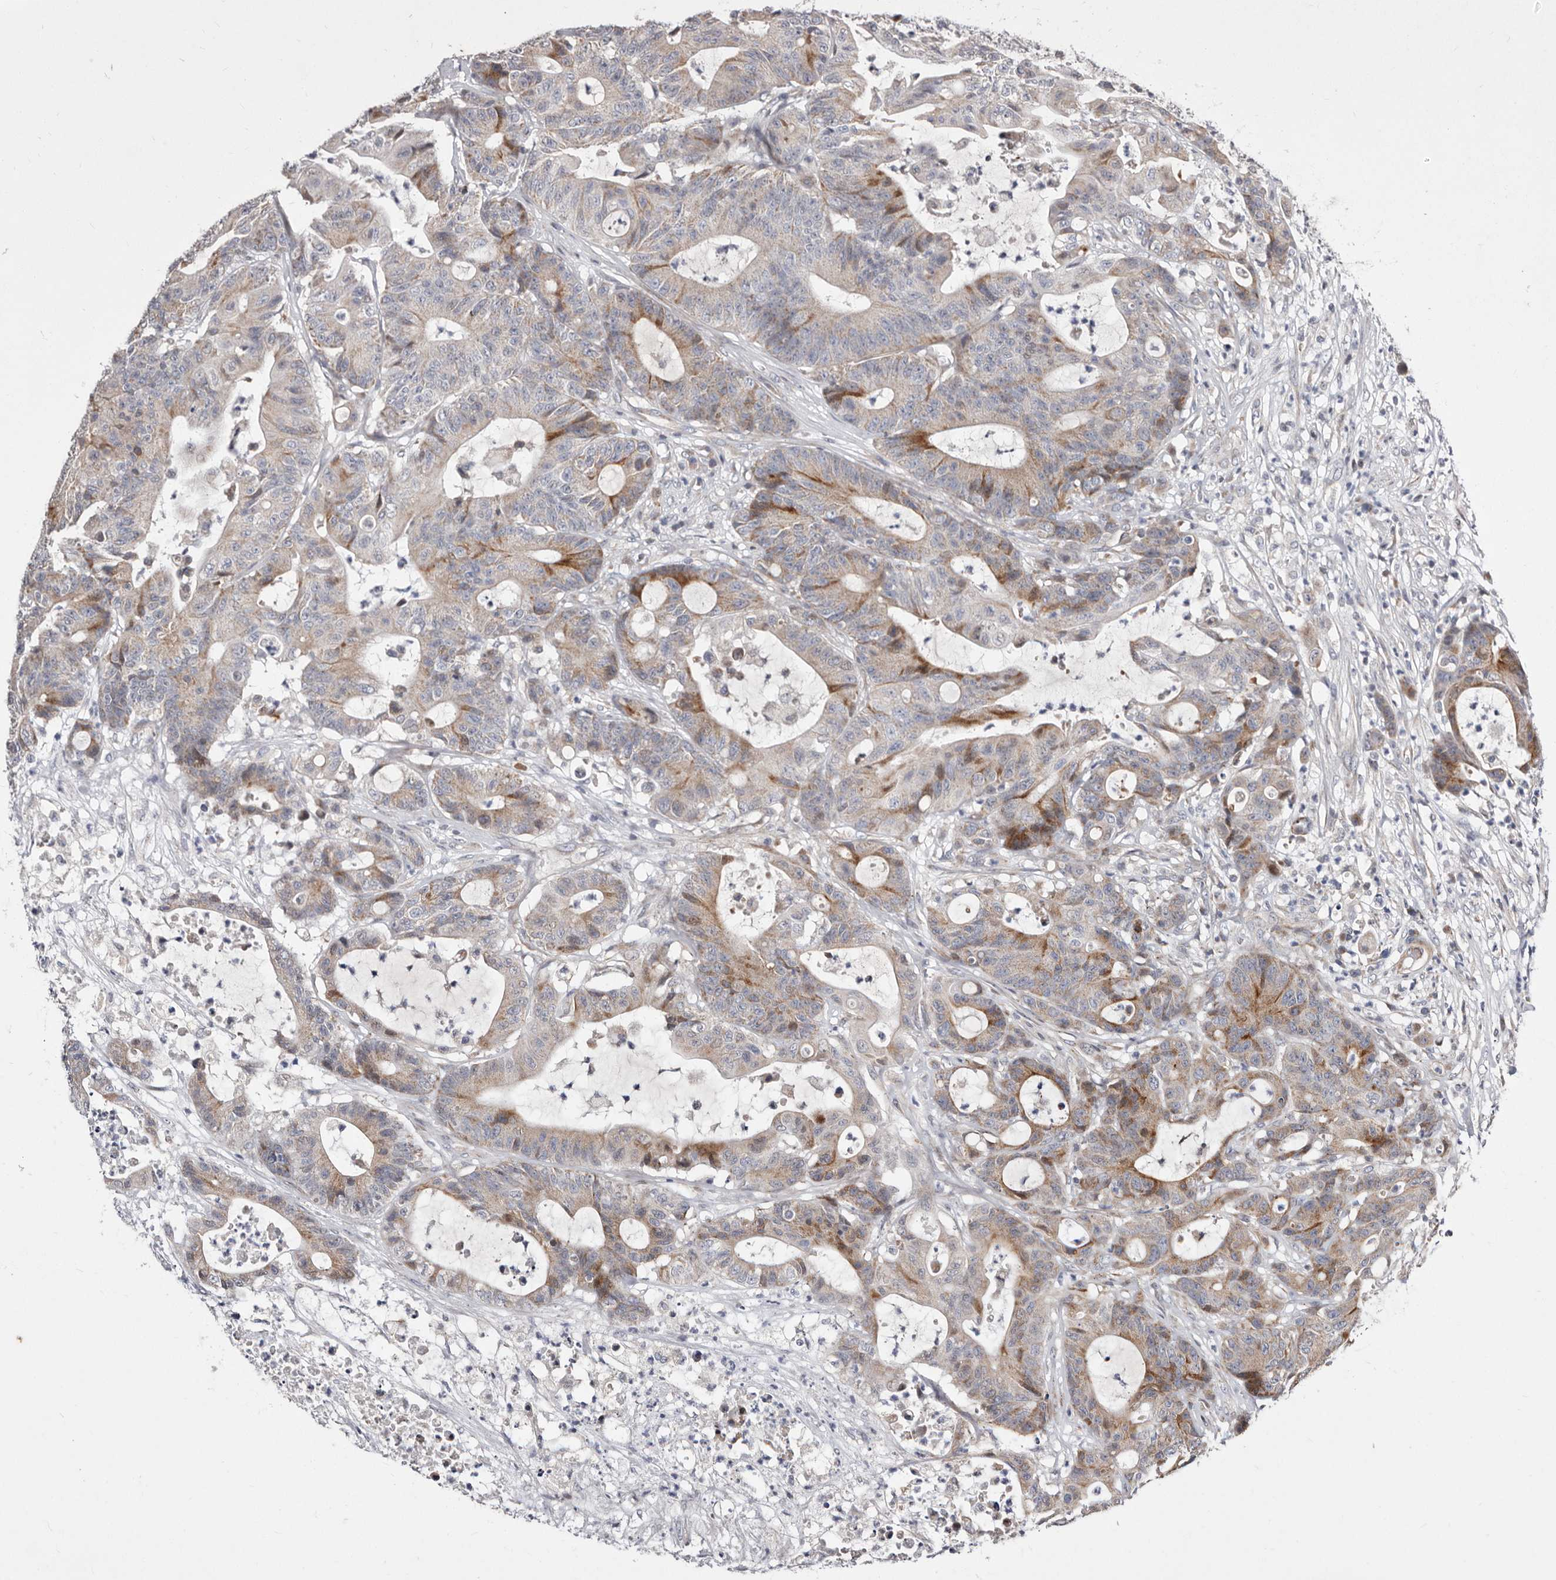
{"staining": {"intensity": "moderate", "quantity": "25%-75%", "location": "cytoplasmic/membranous"}, "tissue": "colorectal cancer", "cell_type": "Tumor cells", "image_type": "cancer", "snomed": [{"axis": "morphology", "description": "Adenocarcinoma, NOS"}, {"axis": "topography", "description": "Colon"}], "caption": "Colorectal cancer was stained to show a protein in brown. There is medium levels of moderate cytoplasmic/membranous positivity in approximately 25%-75% of tumor cells. (IHC, brightfield microscopy, high magnification).", "gene": "TIMM17B", "patient": {"sex": "female", "age": 84}}